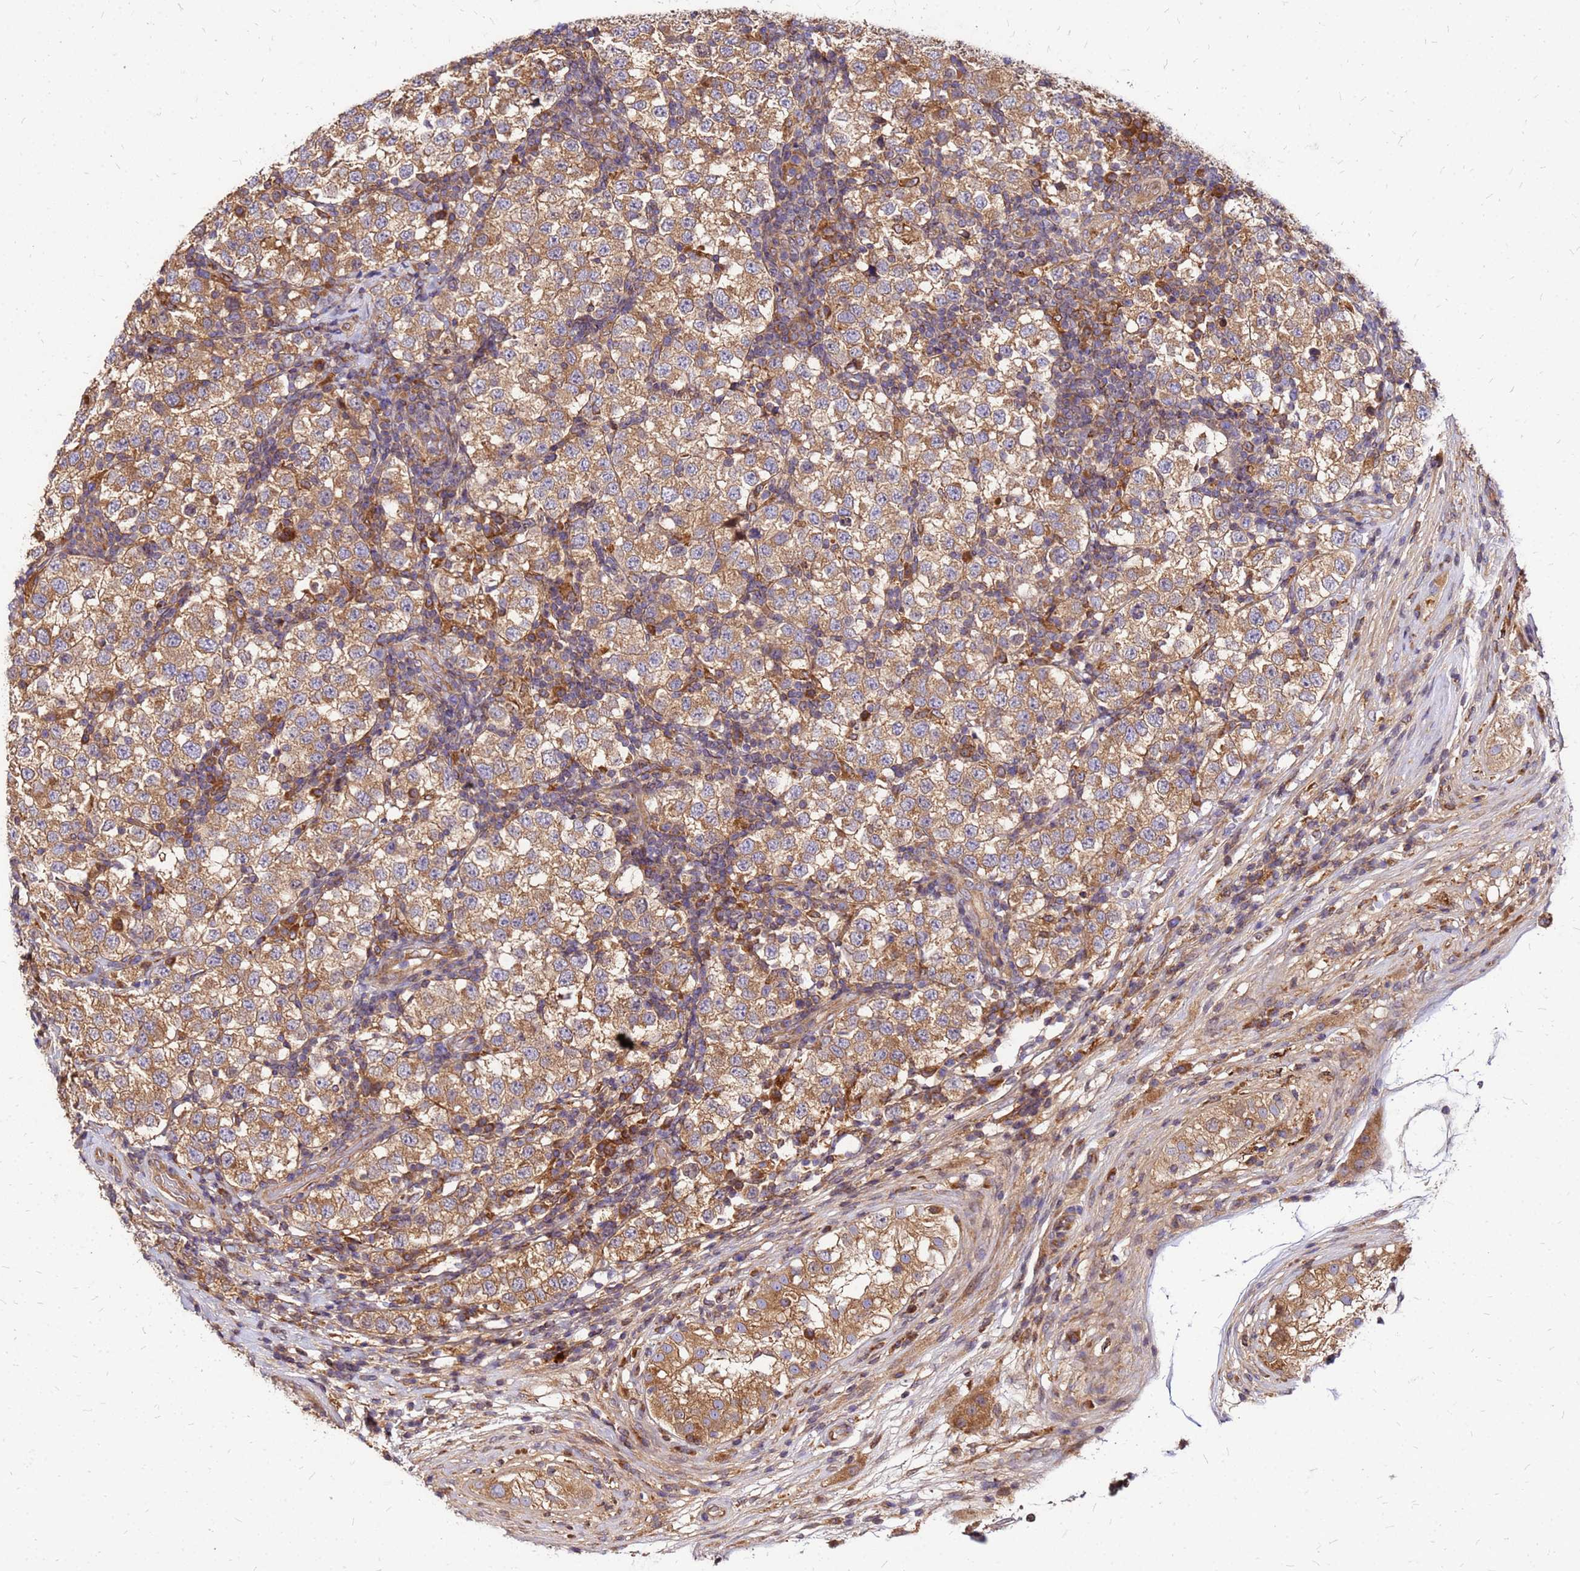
{"staining": {"intensity": "moderate", "quantity": ">75%", "location": "cytoplasmic/membranous"}, "tissue": "testis cancer", "cell_type": "Tumor cells", "image_type": "cancer", "snomed": [{"axis": "morphology", "description": "Seminoma, NOS"}, {"axis": "topography", "description": "Testis"}], "caption": "A brown stain highlights moderate cytoplasmic/membranous staining of a protein in seminoma (testis) tumor cells.", "gene": "CYBC1", "patient": {"sex": "male", "age": 34}}